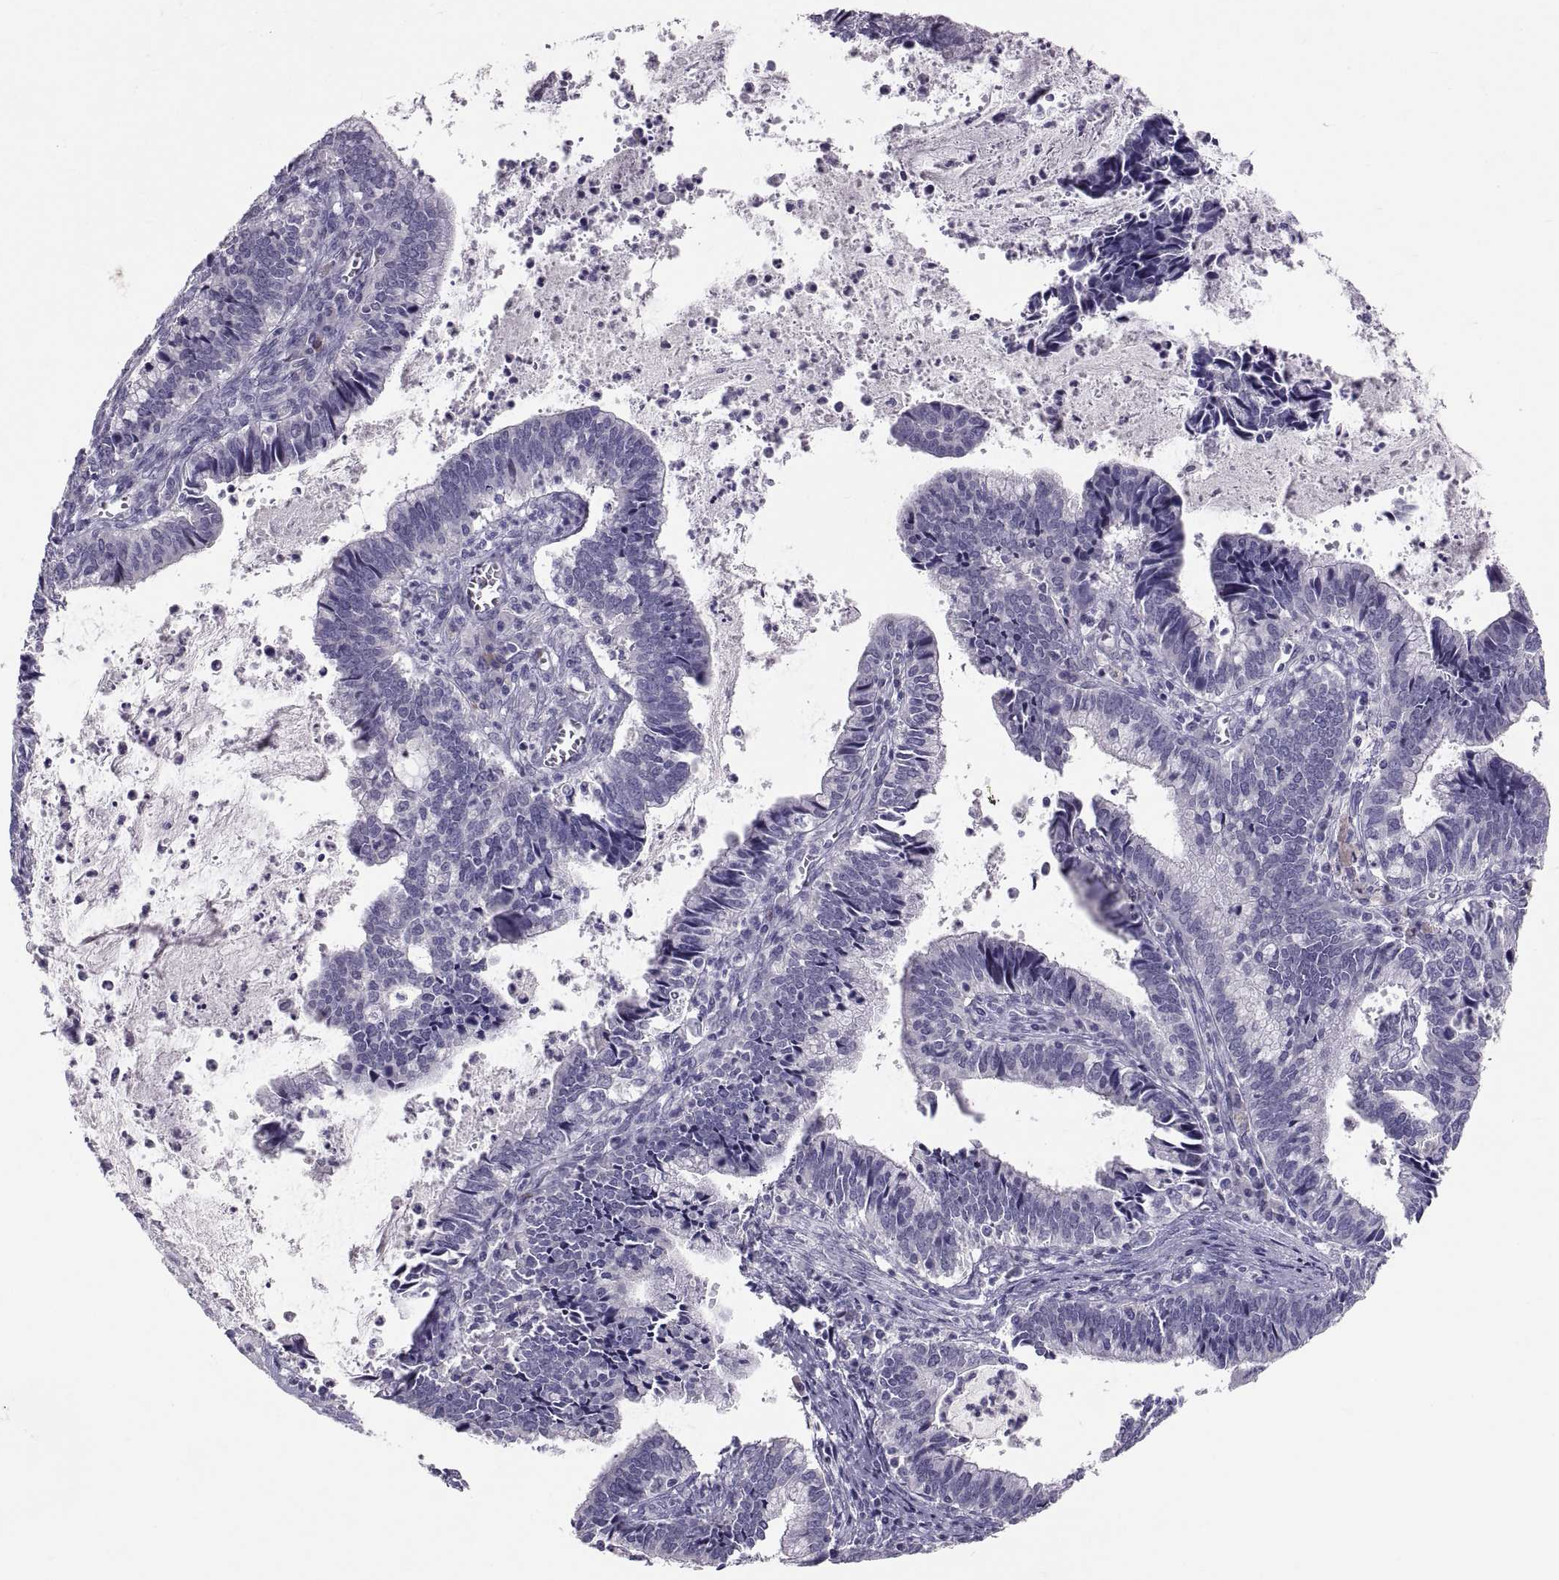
{"staining": {"intensity": "negative", "quantity": "none", "location": "none"}, "tissue": "cervical cancer", "cell_type": "Tumor cells", "image_type": "cancer", "snomed": [{"axis": "morphology", "description": "Adenocarcinoma, NOS"}, {"axis": "topography", "description": "Cervix"}], "caption": "Human cervical cancer stained for a protein using immunohistochemistry exhibits no staining in tumor cells.", "gene": "PTN", "patient": {"sex": "female", "age": 42}}